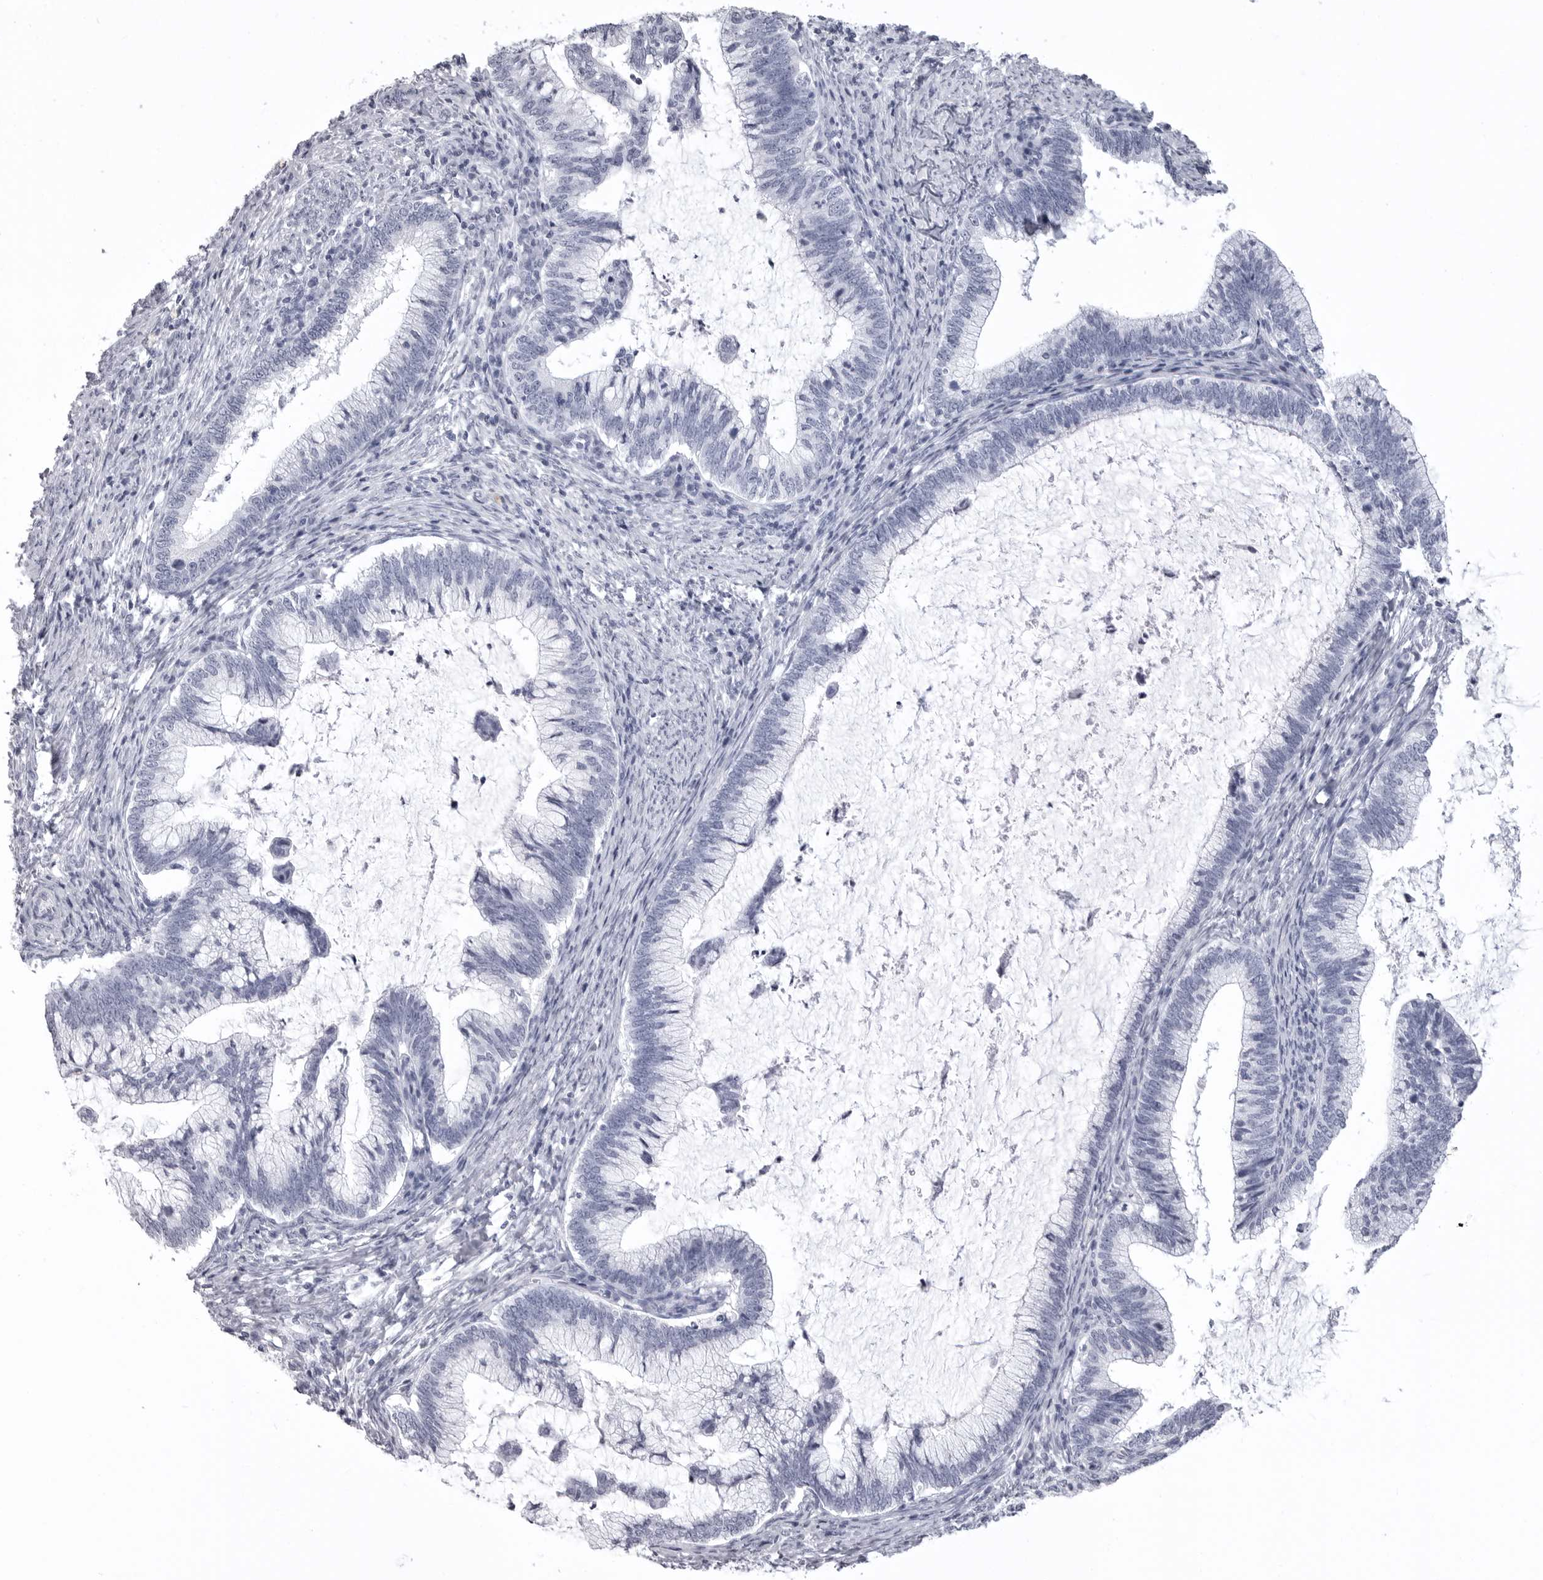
{"staining": {"intensity": "negative", "quantity": "none", "location": "none"}, "tissue": "cervical cancer", "cell_type": "Tumor cells", "image_type": "cancer", "snomed": [{"axis": "morphology", "description": "Adenocarcinoma, NOS"}, {"axis": "topography", "description": "Cervix"}], "caption": "The immunohistochemistry (IHC) image has no significant positivity in tumor cells of cervical cancer tissue. (Immunohistochemistry, brightfield microscopy, high magnification).", "gene": "LGALS4", "patient": {"sex": "female", "age": 36}}